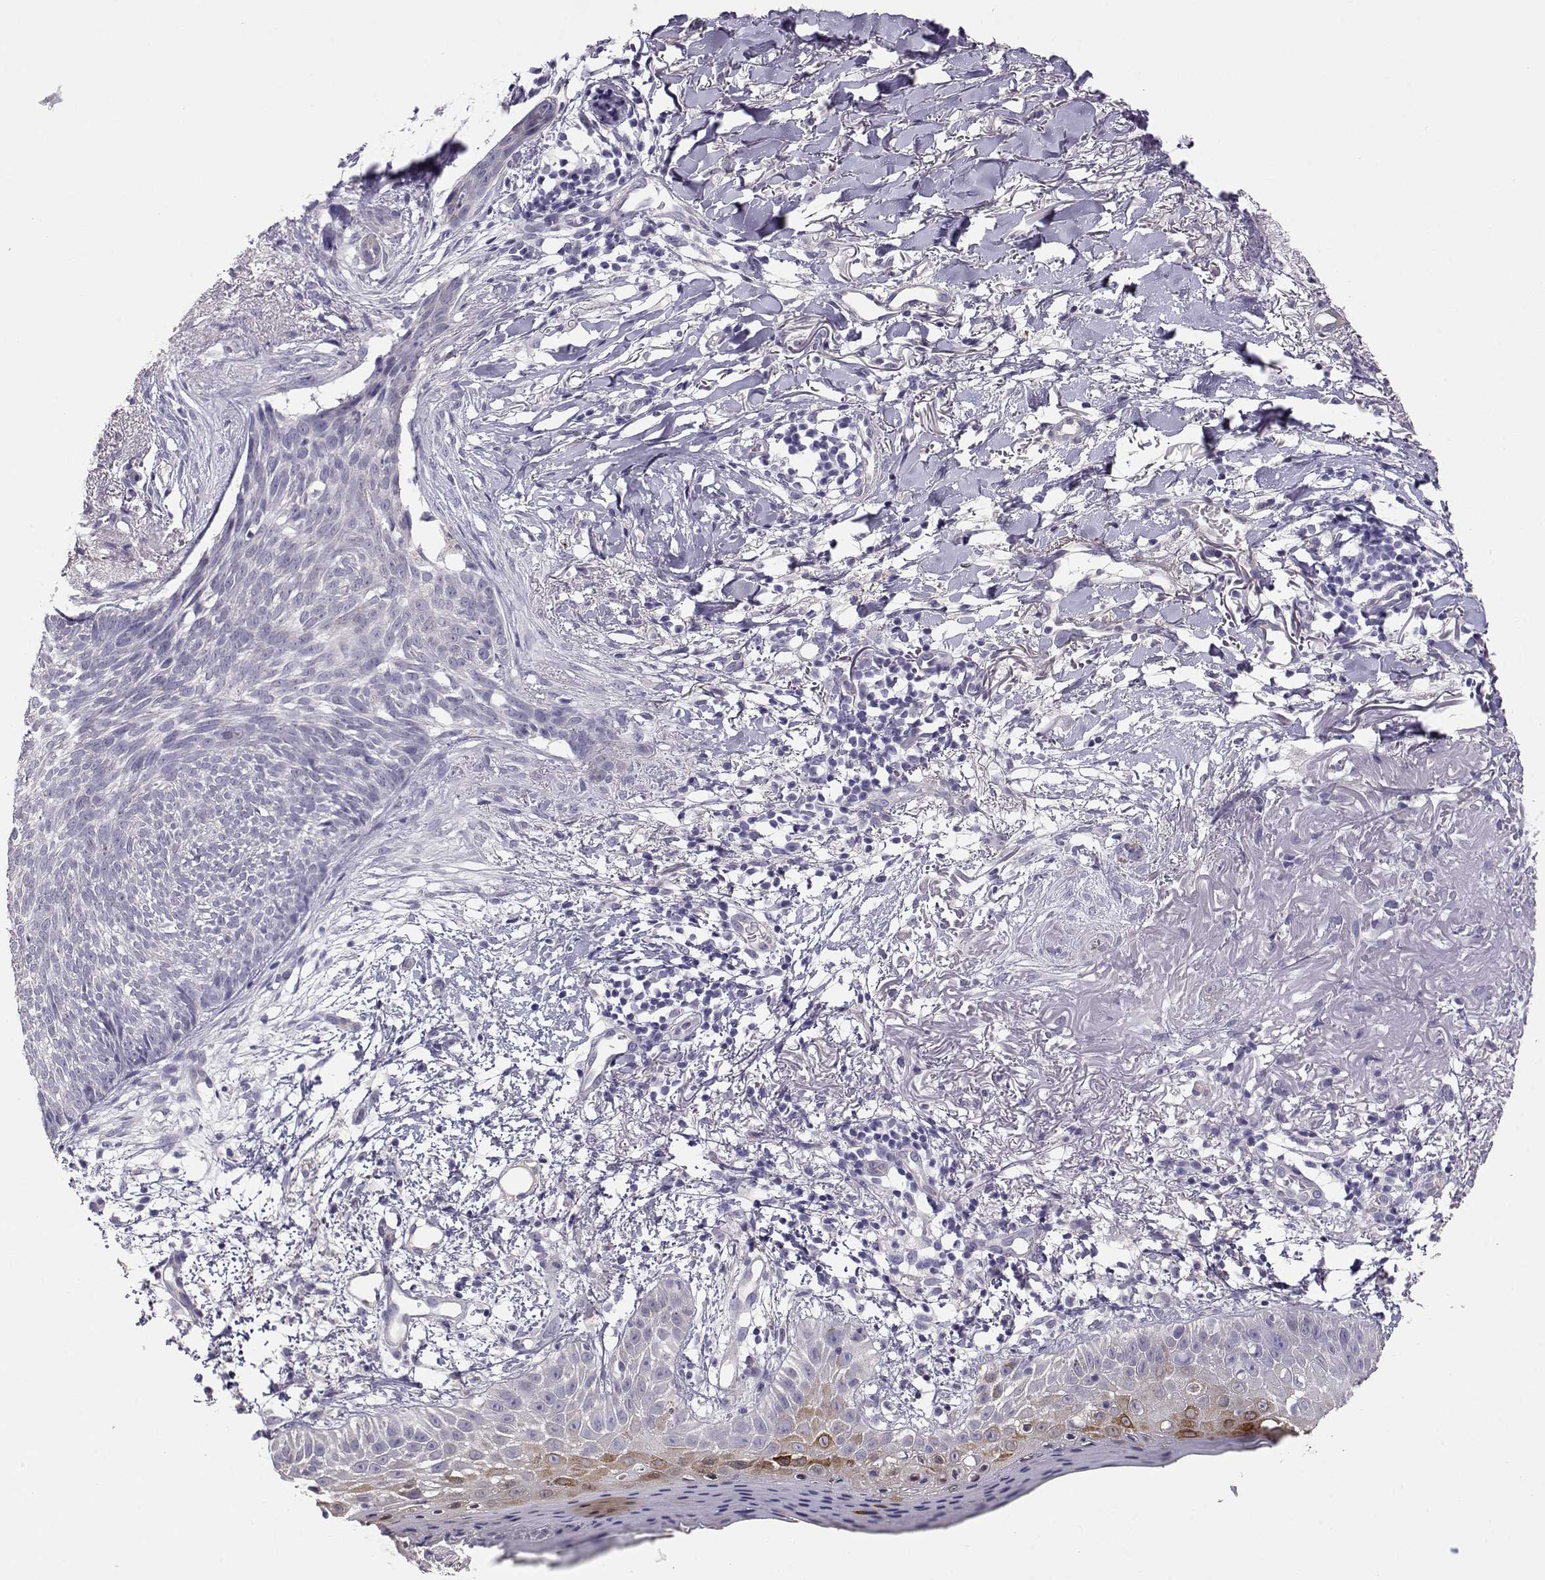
{"staining": {"intensity": "negative", "quantity": "none", "location": "none"}, "tissue": "skin cancer", "cell_type": "Tumor cells", "image_type": "cancer", "snomed": [{"axis": "morphology", "description": "Normal tissue, NOS"}, {"axis": "morphology", "description": "Basal cell carcinoma"}, {"axis": "topography", "description": "Skin"}], "caption": "Immunohistochemical staining of human skin cancer (basal cell carcinoma) displays no significant staining in tumor cells.", "gene": "ENDOU", "patient": {"sex": "male", "age": 84}}